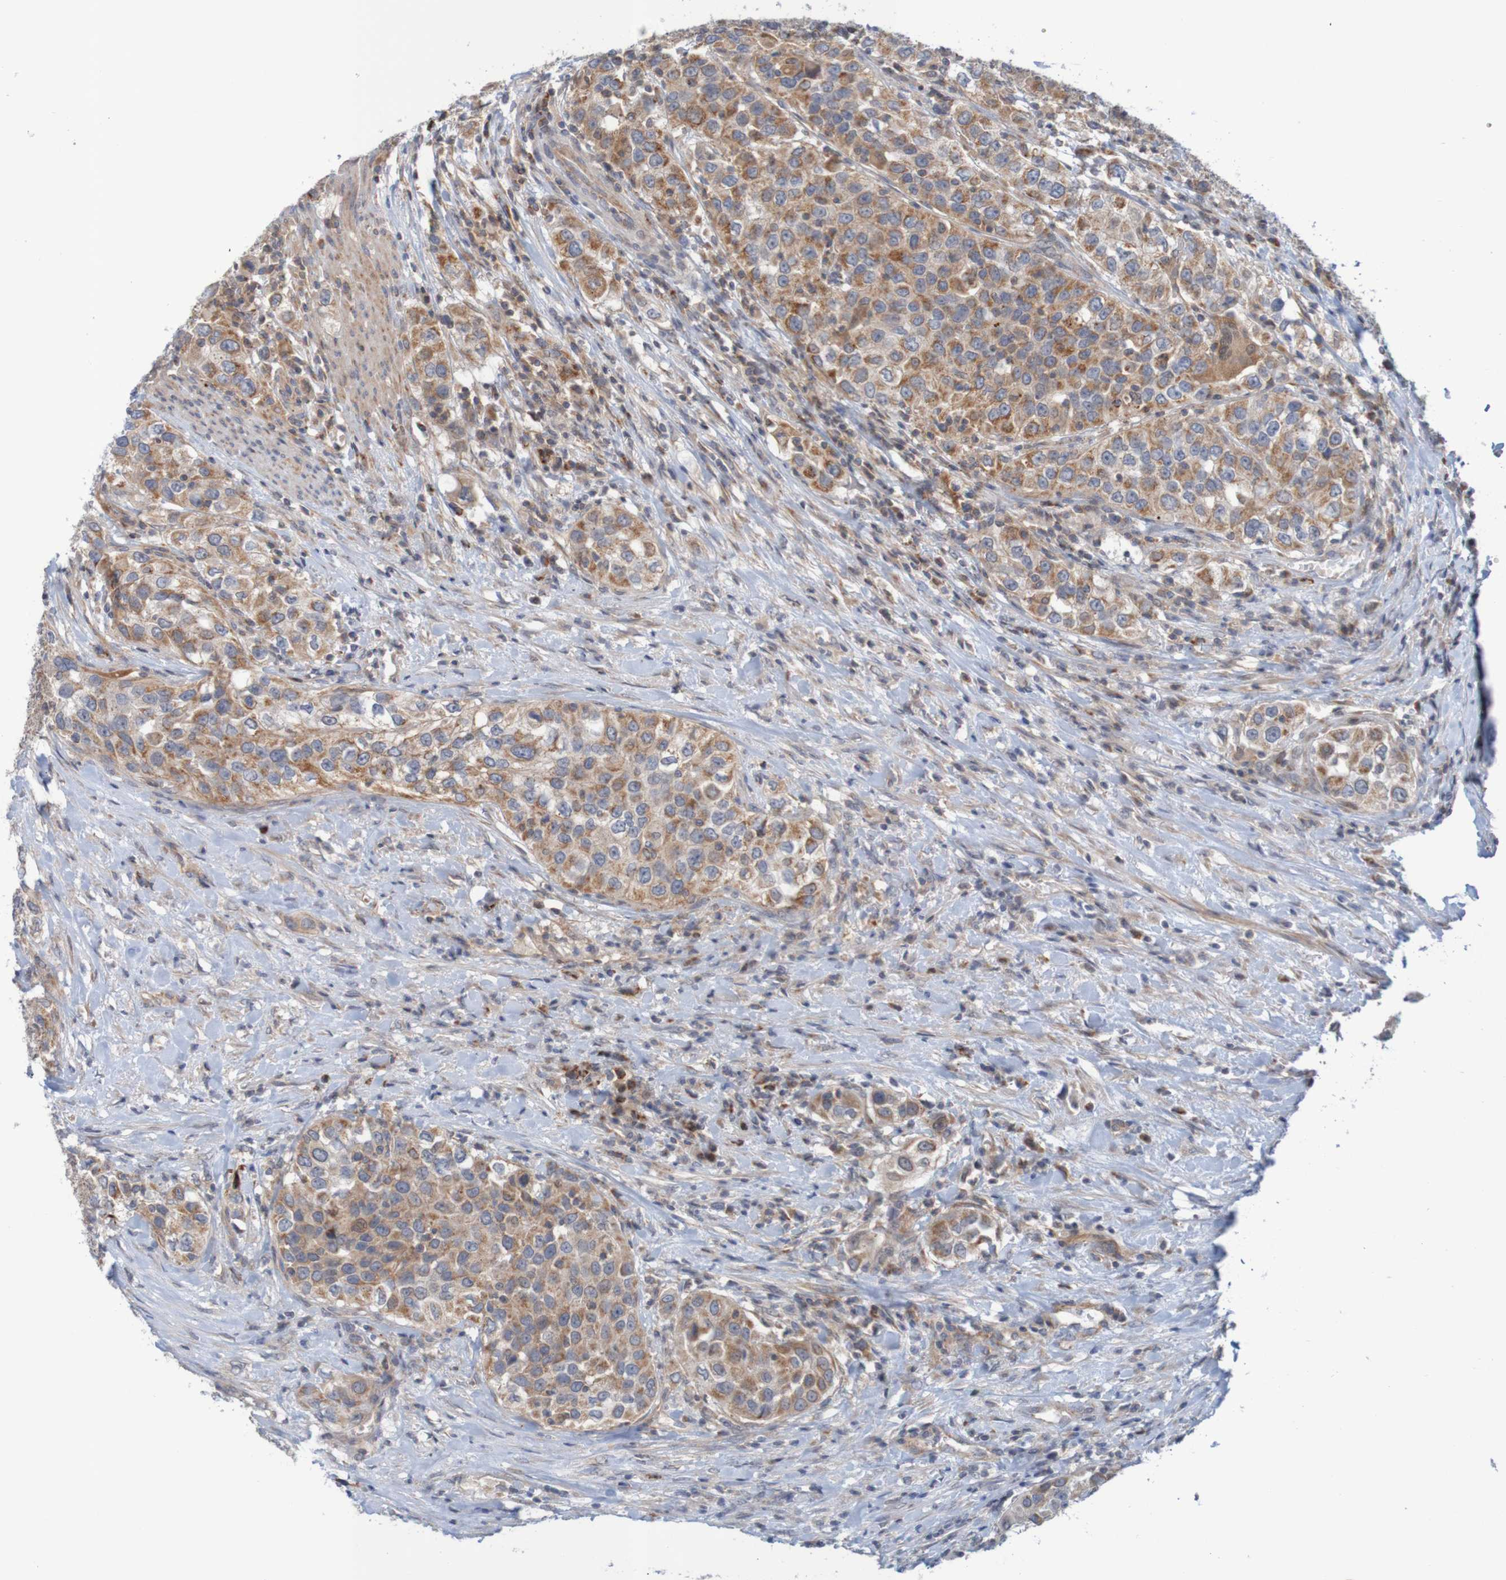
{"staining": {"intensity": "moderate", "quantity": ">75%", "location": "cytoplasmic/membranous"}, "tissue": "urothelial cancer", "cell_type": "Tumor cells", "image_type": "cancer", "snomed": [{"axis": "morphology", "description": "Urothelial carcinoma, High grade"}, {"axis": "topography", "description": "Urinary bladder"}], "caption": "Immunohistochemical staining of human urothelial cancer exhibits medium levels of moderate cytoplasmic/membranous positivity in about >75% of tumor cells.", "gene": "NAV2", "patient": {"sex": "female", "age": 80}}